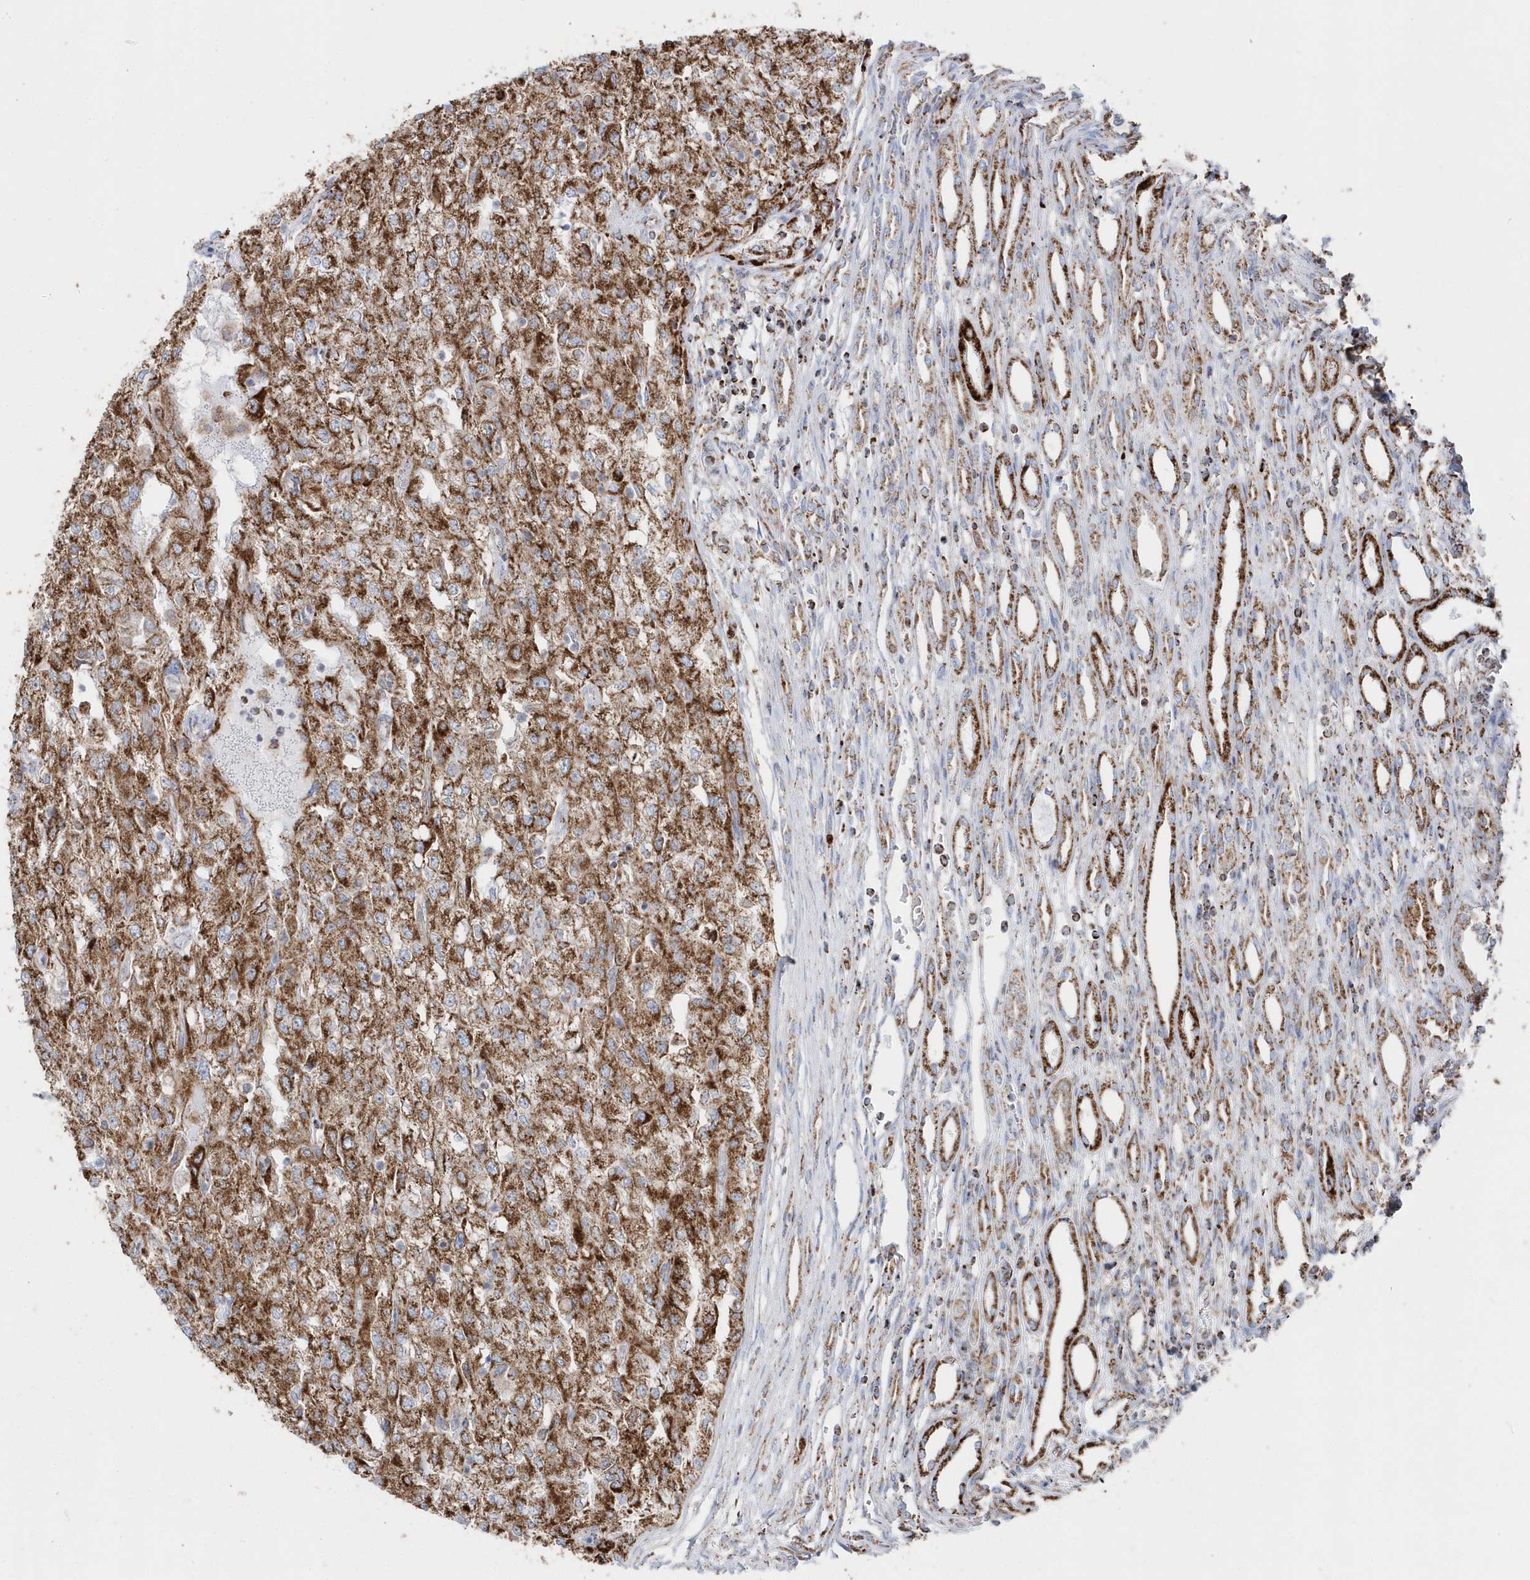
{"staining": {"intensity": "strong", "quantity": ">75%", "location": "cytoplasmic/membranous"}, "tissue": "renal cancer", "cell_type": "Tumor cells", "image_type": "cancer", "snomed": [{"axis": "morphology", "description": "Adenocarcinoma, NOS"}, {"axis": "topography", "description": "Kidney"}], "caption": "A micrograph of human renal cancer stained for a protein reveals strong cytoplasmic/membranous brown staining in tumor cells. The staining is performed using DAB brown chromogen to label protein expression. The nuclei are counter-stained blue using hematoxylin.", "gene": "TMCO6", "patient": {"sex": "female", "age": 54}}